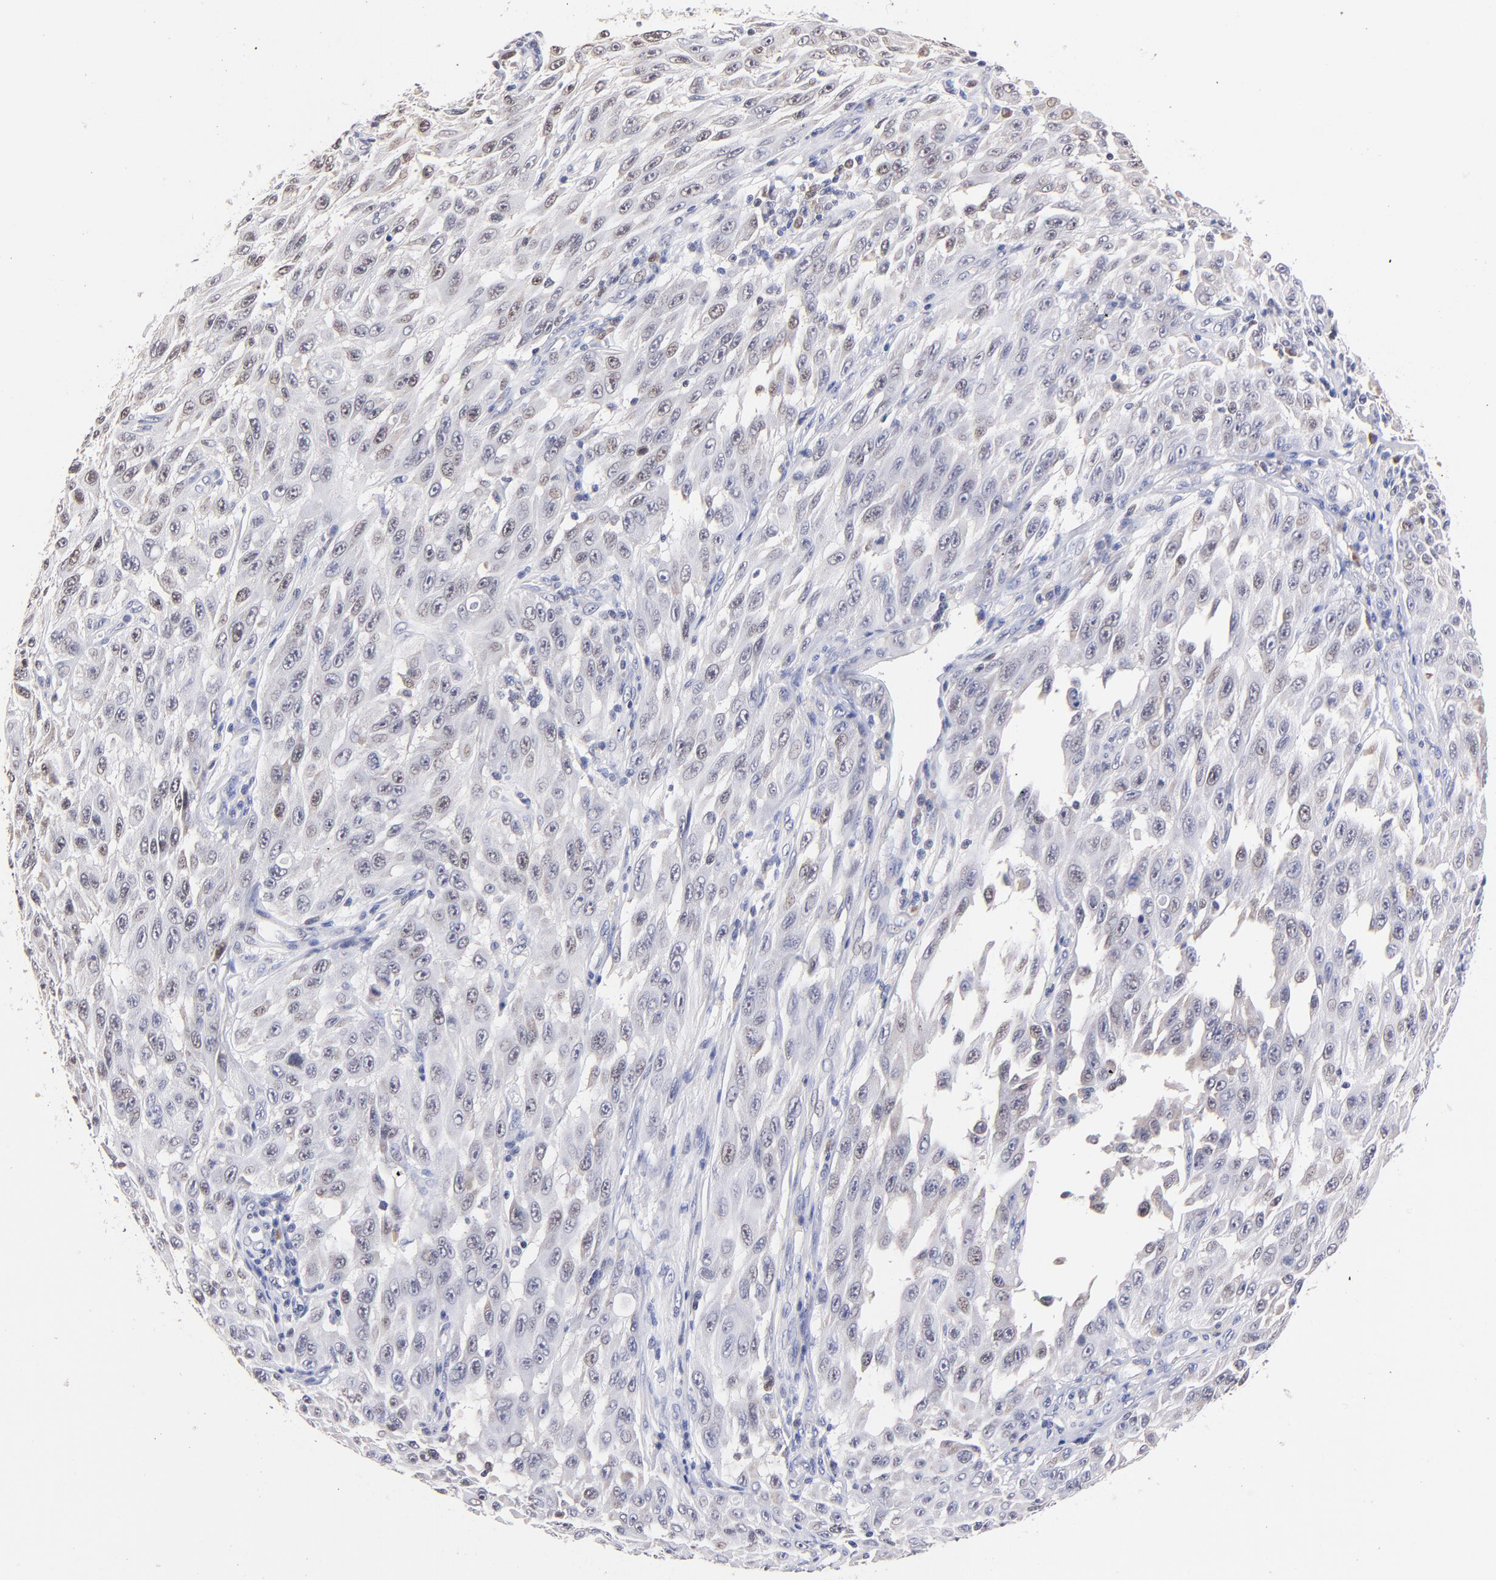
{"staining": {"intensity": "weak", "quantity": "25%-75%", "location": "nuclear"}, "tissue": "melanoma", "cell_type": "Tumor cells", "image_type": "cancer", "snomed": [{"axis": "morphology", "description": "Malignant melanoma, NOS"}, {"axis": "topography", "description": "Skin"}], "caption": "Immunohistochemical staining of melanoma reveals low levels of weak nuclear protein expression in about 25%-75% of tumor cells.", "gene": "ZNF155", "patient": {"sex": "male", "age": 30}}